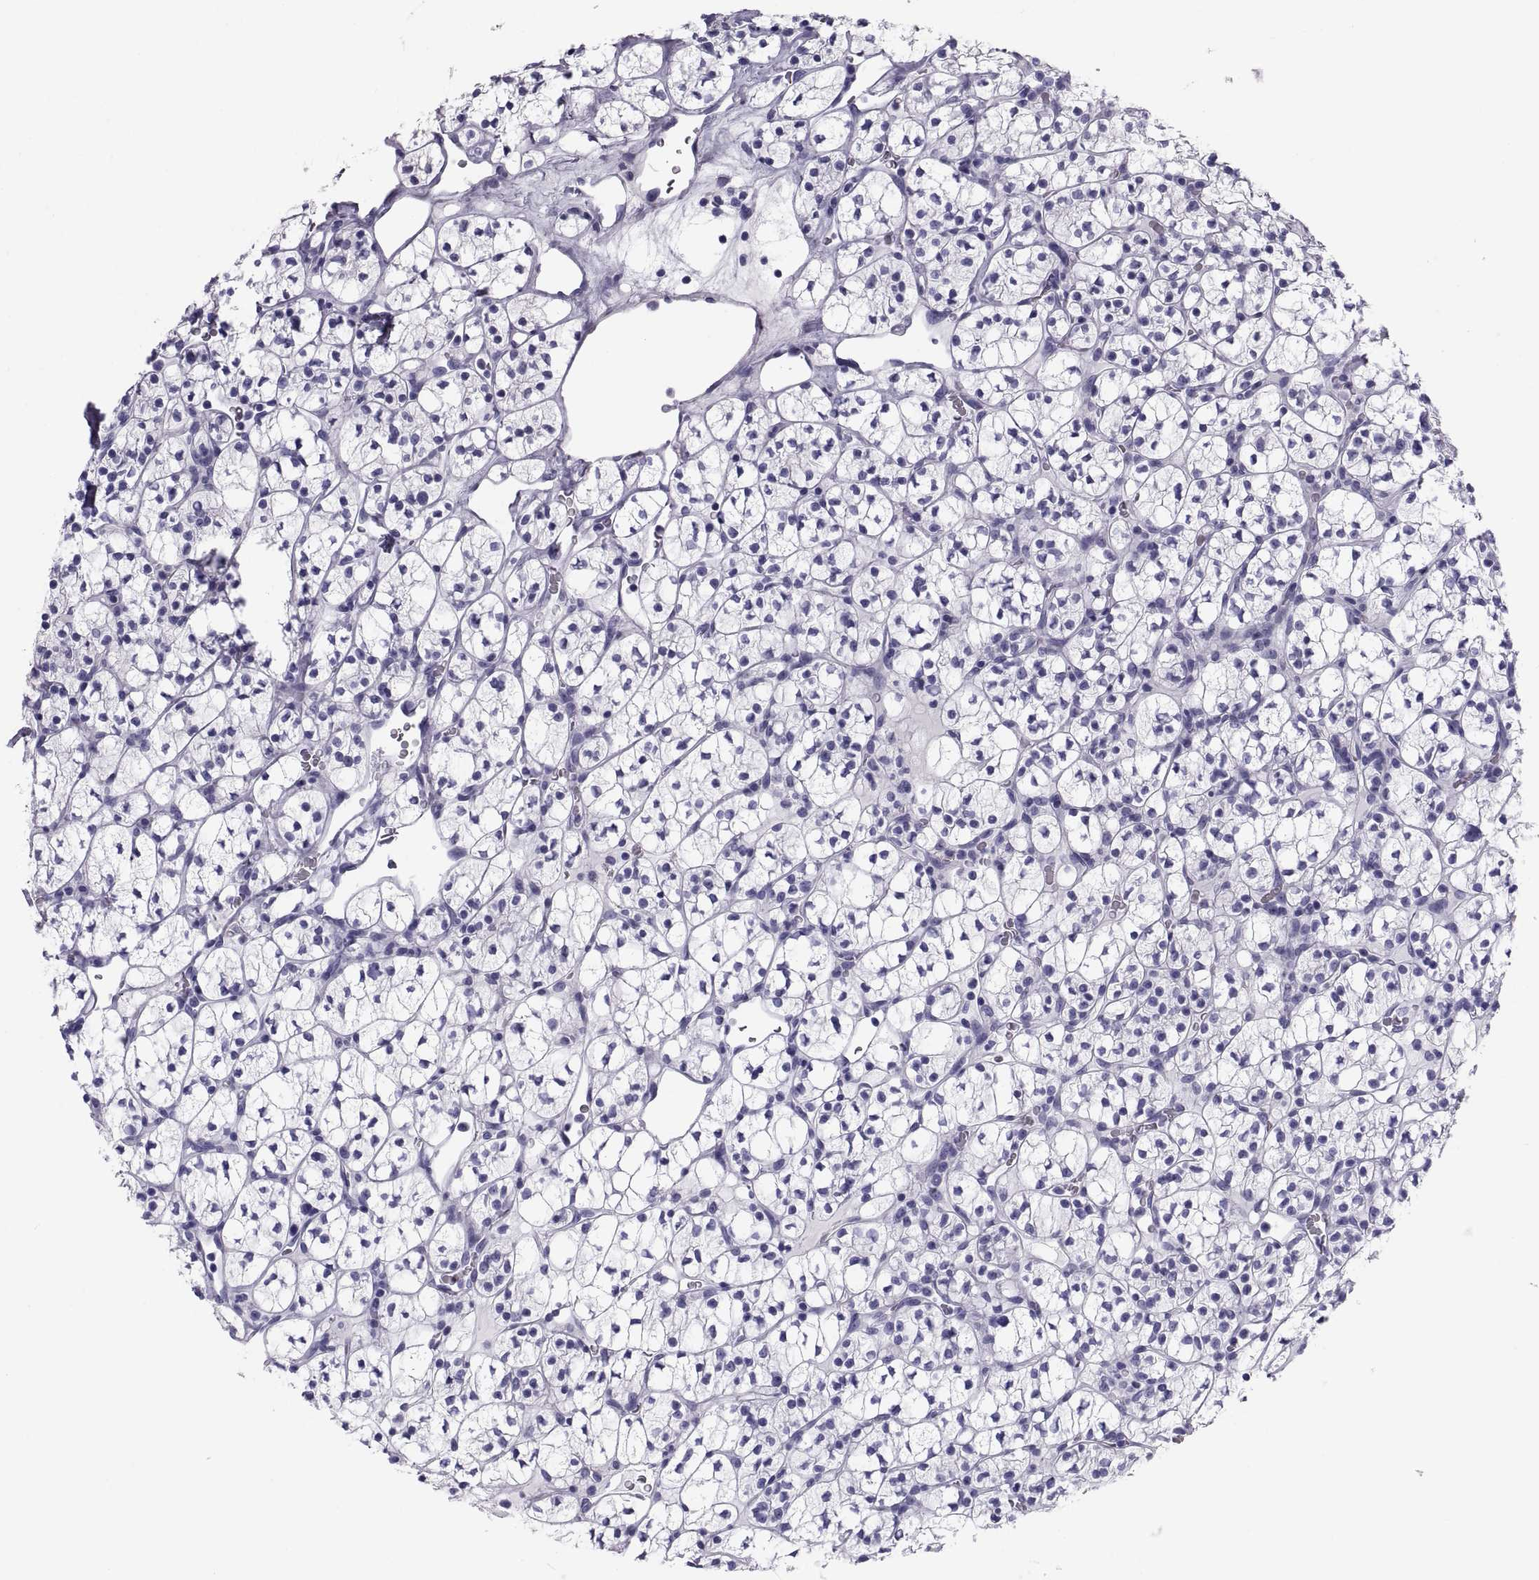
{"staining": {"intensity": "negative", "quantity": "none", "location": "none"}, "tissue": "renal cancer", "cell_type": "Tumor cells", "image_type": "cancer", "snomed": [{"axis": "morphology", "description": "Adenocarcinoma, NOS"}, {"axis": "topography", "description": "Kidney"}], "caption": "Tumor cells are negative for protein expression in human renal cancer.", "gene": "DEFB129", "patient": {"sex": "female", "age": 89}}